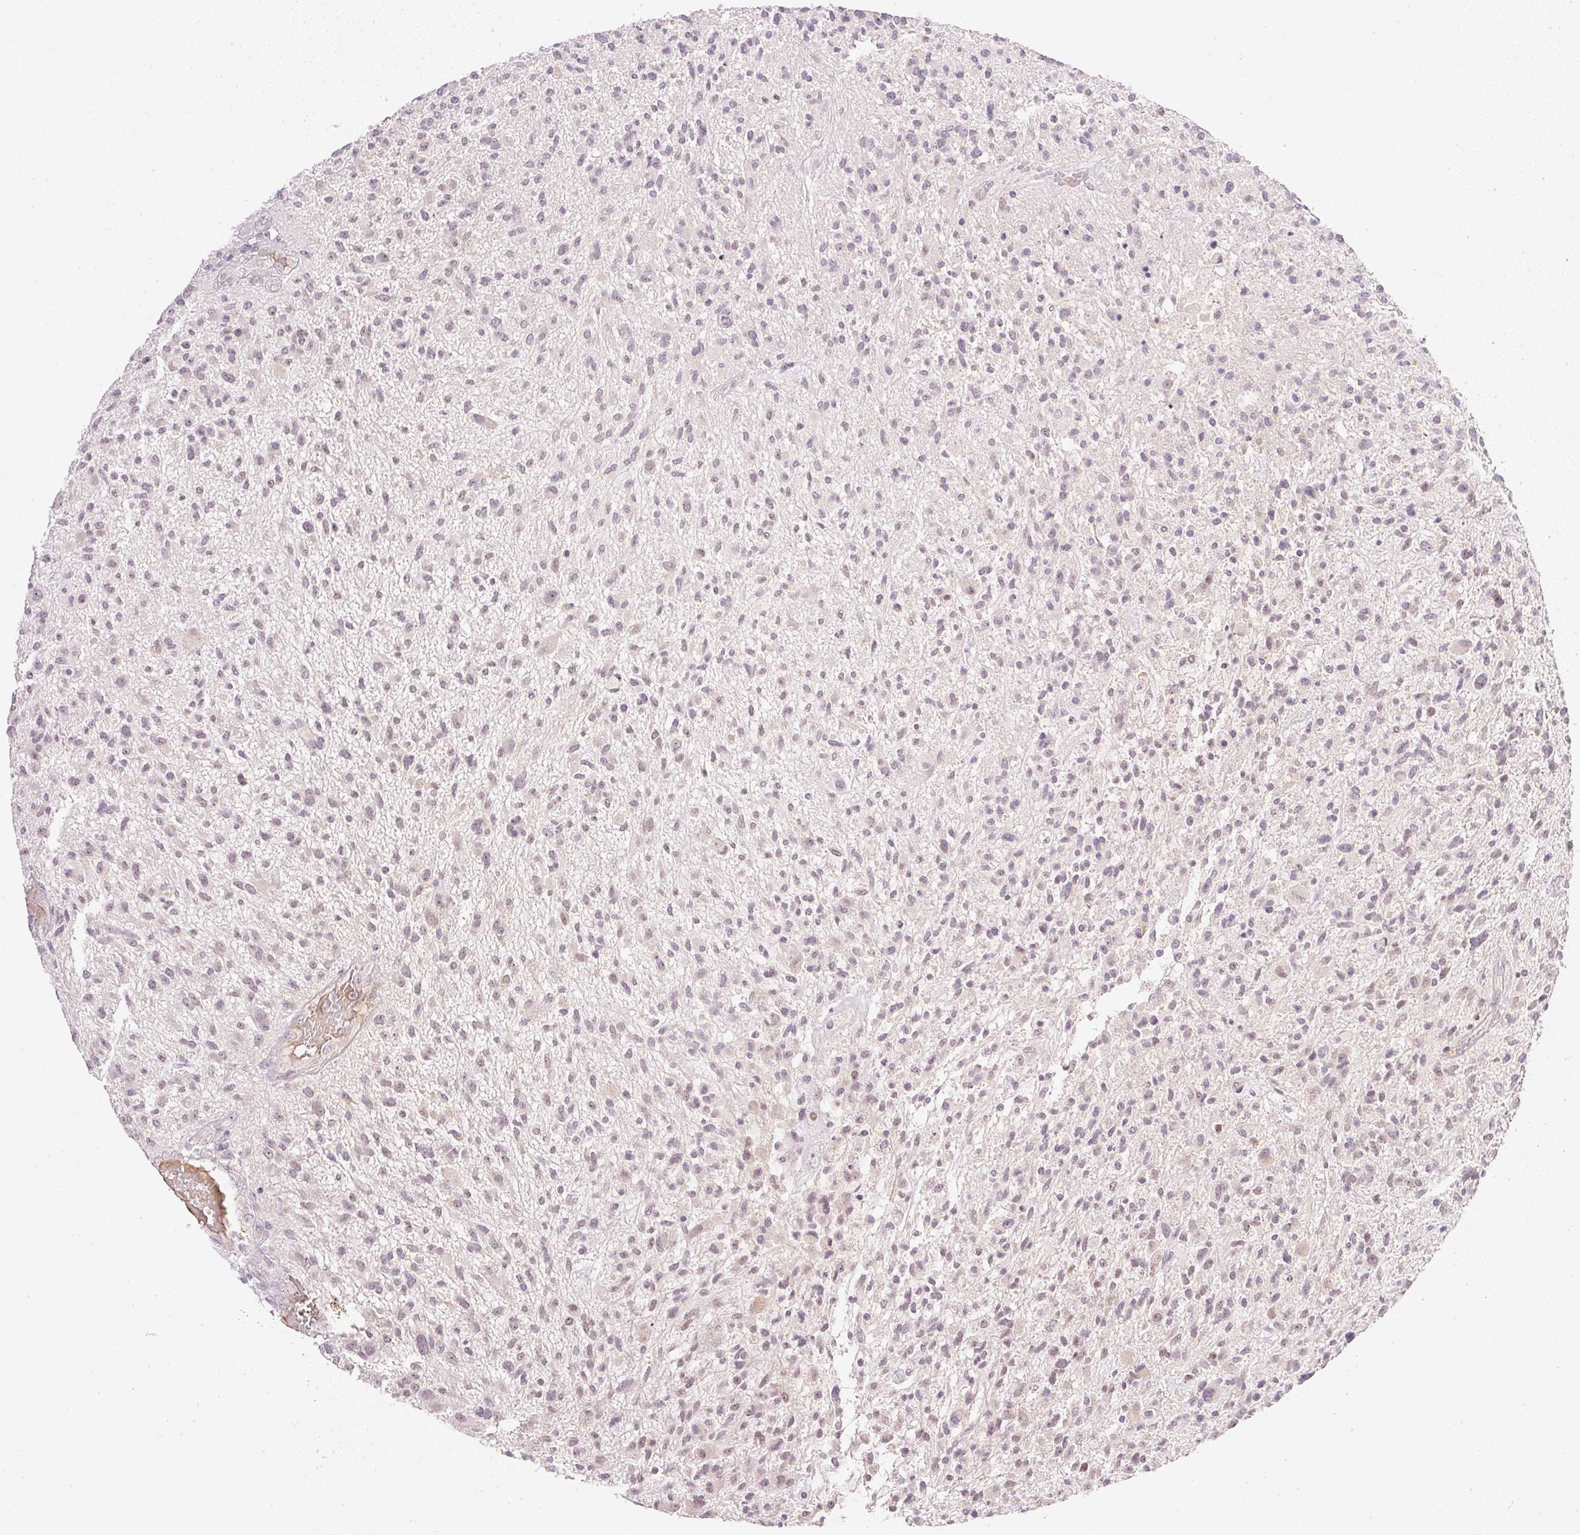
{"staining": {"intensity": "weak", "quantity": "25%-75%", "location": "nuclear"}, "tissue": "glioma", "cell_type": "Tumor cells", "image_type": "cancer", "snomed": [{"axis": "morphology", "description": "Glioma, malignant, High grade"}, {"axis": "topography", "description": "Brain"}], "caption": "Glioma tissue demonstrates weak nuclear positivity in about 25%-75% of tumor cells The staining is performed using DAB (3,3'-diaminobenzidine) brown chromogen to label protein expression. The nuclei are counter-stained blue using hematoxylin.", "gene": "AAR2", "patient": {"sex": "male", "age": 47}}